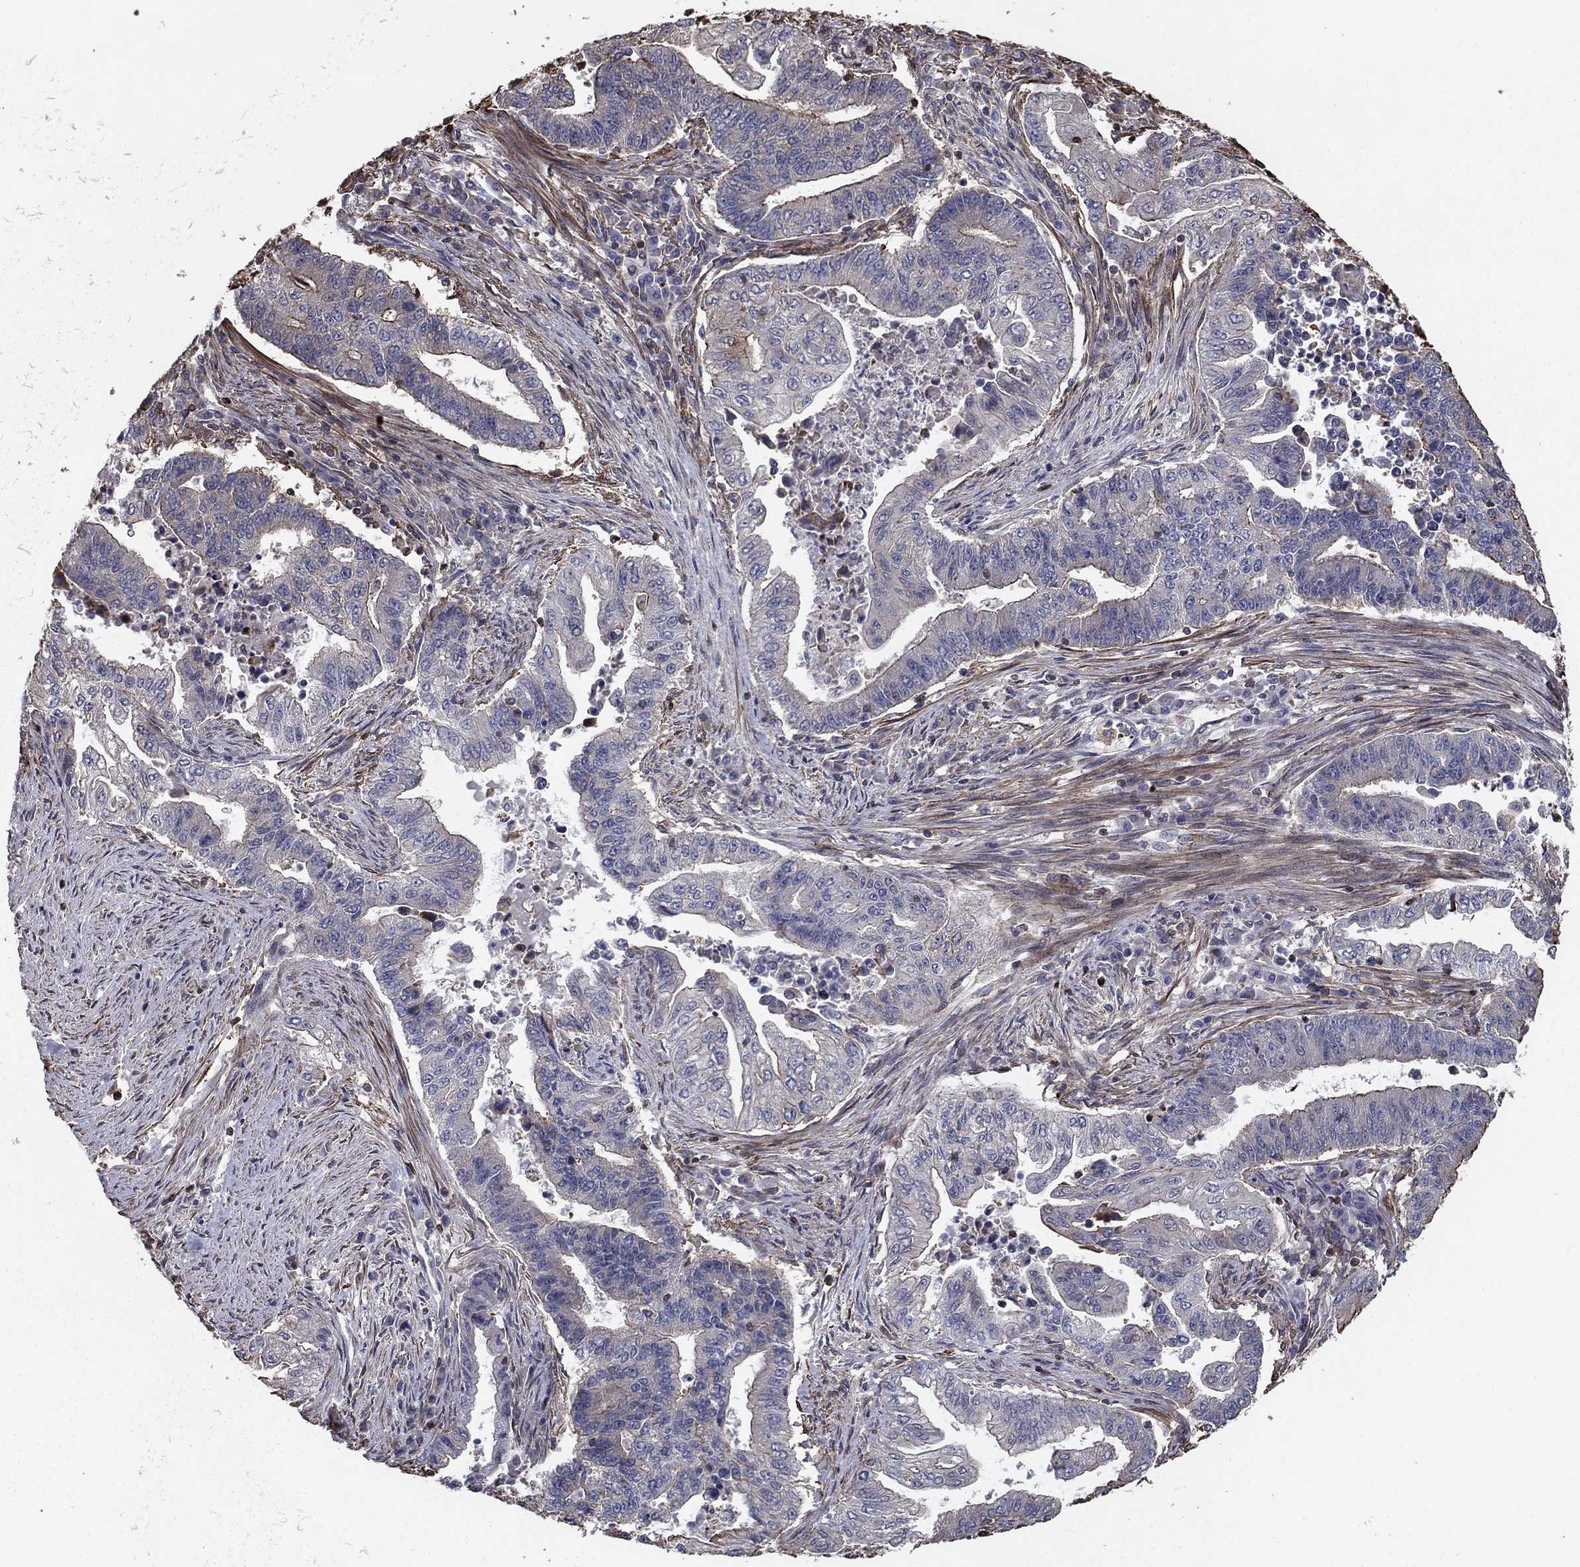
{"staining": {"intensity": "moderate", "quantity": "<25%", "location": "cytoplasmic/membranous"}, "tissue": "endometrial cancer", "cell_type": "Tumor cells", "image_type": "cancer", "snomed": [{"axis": "morphology", "description": "Adenocarcinoma, NOS"}, {"axis": "topography", "description": "Uterus"}, {"axis": "topography", "description": "Endometrium"}], "caption": "An immunohistochemistry micrograph of tumor tissue is shown. Protein staining in brown shows moderate cytoplasmic/membranous positivity in endometrial adenocarcinoma within tumor cells. The protein is shown in brown color, while the nuclei are stained blue.", "gene": "HABP4", "patient": {"sex": "female", "age": 54}}